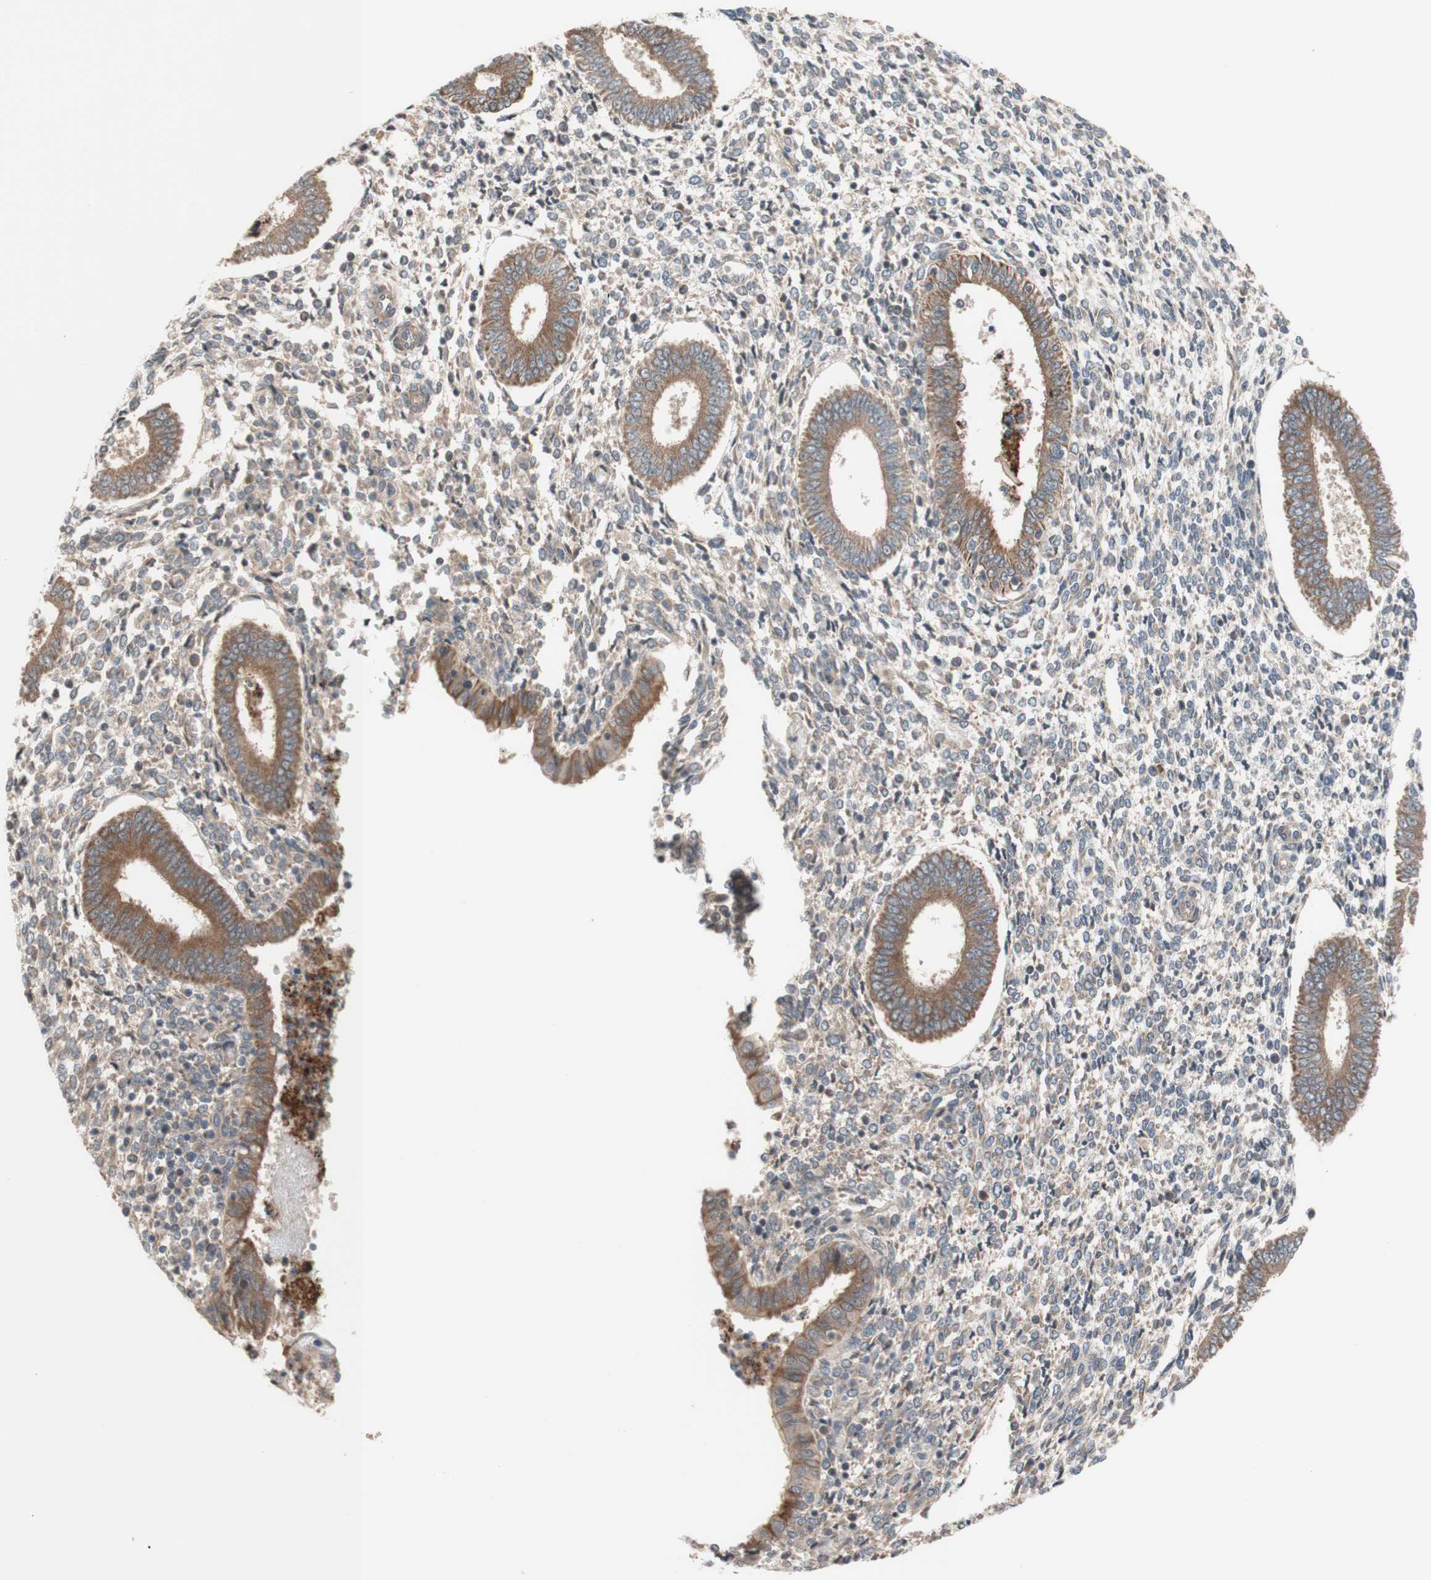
{"staining": {"intensity": "weak", "quantity": "25%-75%", "location": "cytoplasmic/membranous"}, "tissue": "endometrium", "cell_type": "Cells in endometrial stroma", "image_type": "normal", "snomed": [{"axis": "morphology", "description": "Normal tissue, NOS"}, {"axis": "topography", "description": "Endometrium"}], "caption": "Endometrium stained with DAB (3,3'-diaminobenzidine) IHC exhibits low levels of weak cytoplasmic/membranous expression in about 25%-75% of cells in endometrial stroma. The protein is shown in brown color, while the nuclei are stained blue.", "gene": "CD55", "patient": {"sex": "female", "age": 35}}